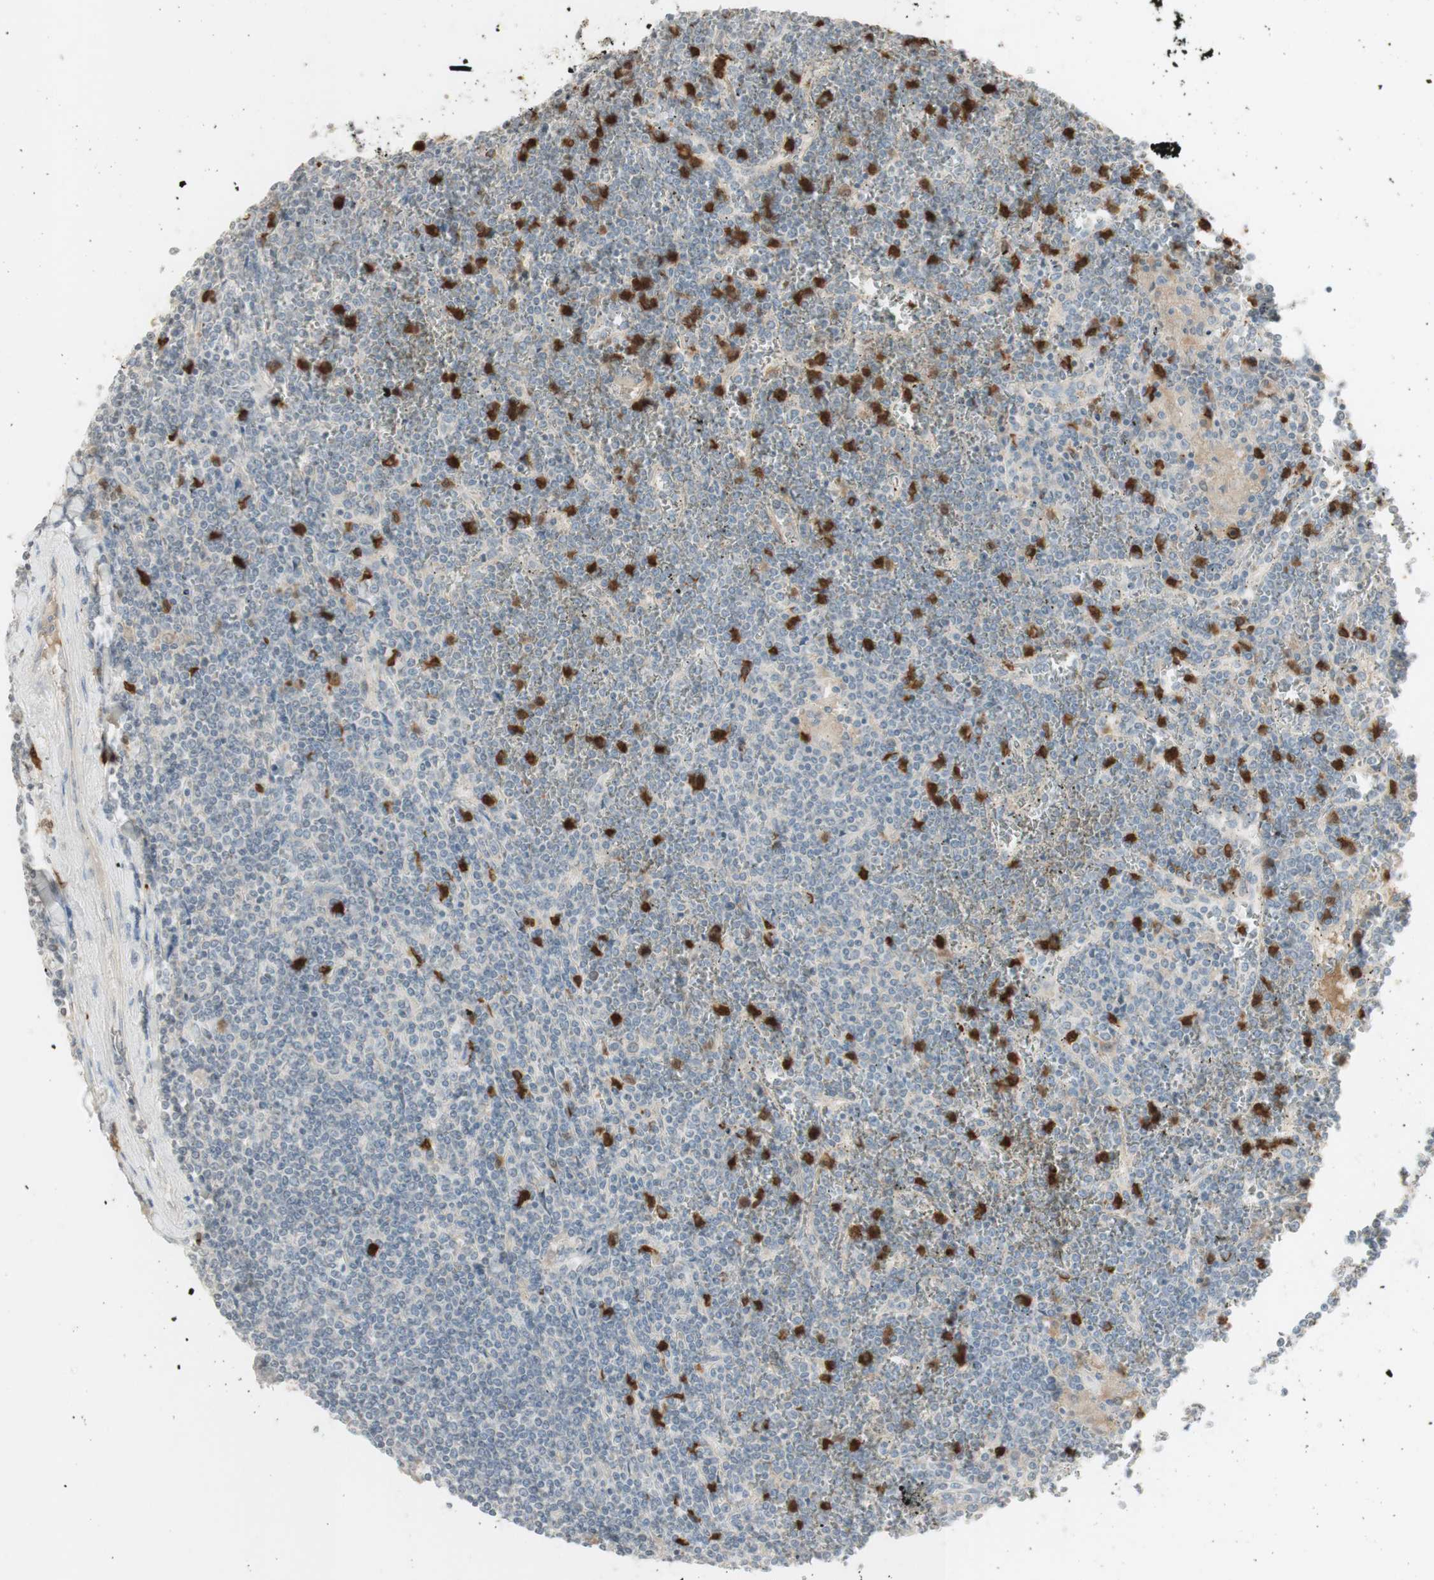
{"staining": {"intensity": "negative", "quantity": "none", "location": "none"}, "tissue": "lymphoma", "cell_type": "Tumor cells", "image_type": "cancer", "snomed": [{"axis": "morphology", "description": "Malignant lymphoma, non-Hodgkin's type, Low grade"}, {"axis": "topography", "description": "Spleen"}], "caption": "Immunohistochemical staining of human low-grade malignant lymphoma, non-Hodgkin's type demonstrates no significant expression in tumor cells.", "gene": "NID1", "patient": {"sex": "female", "age": 19}}